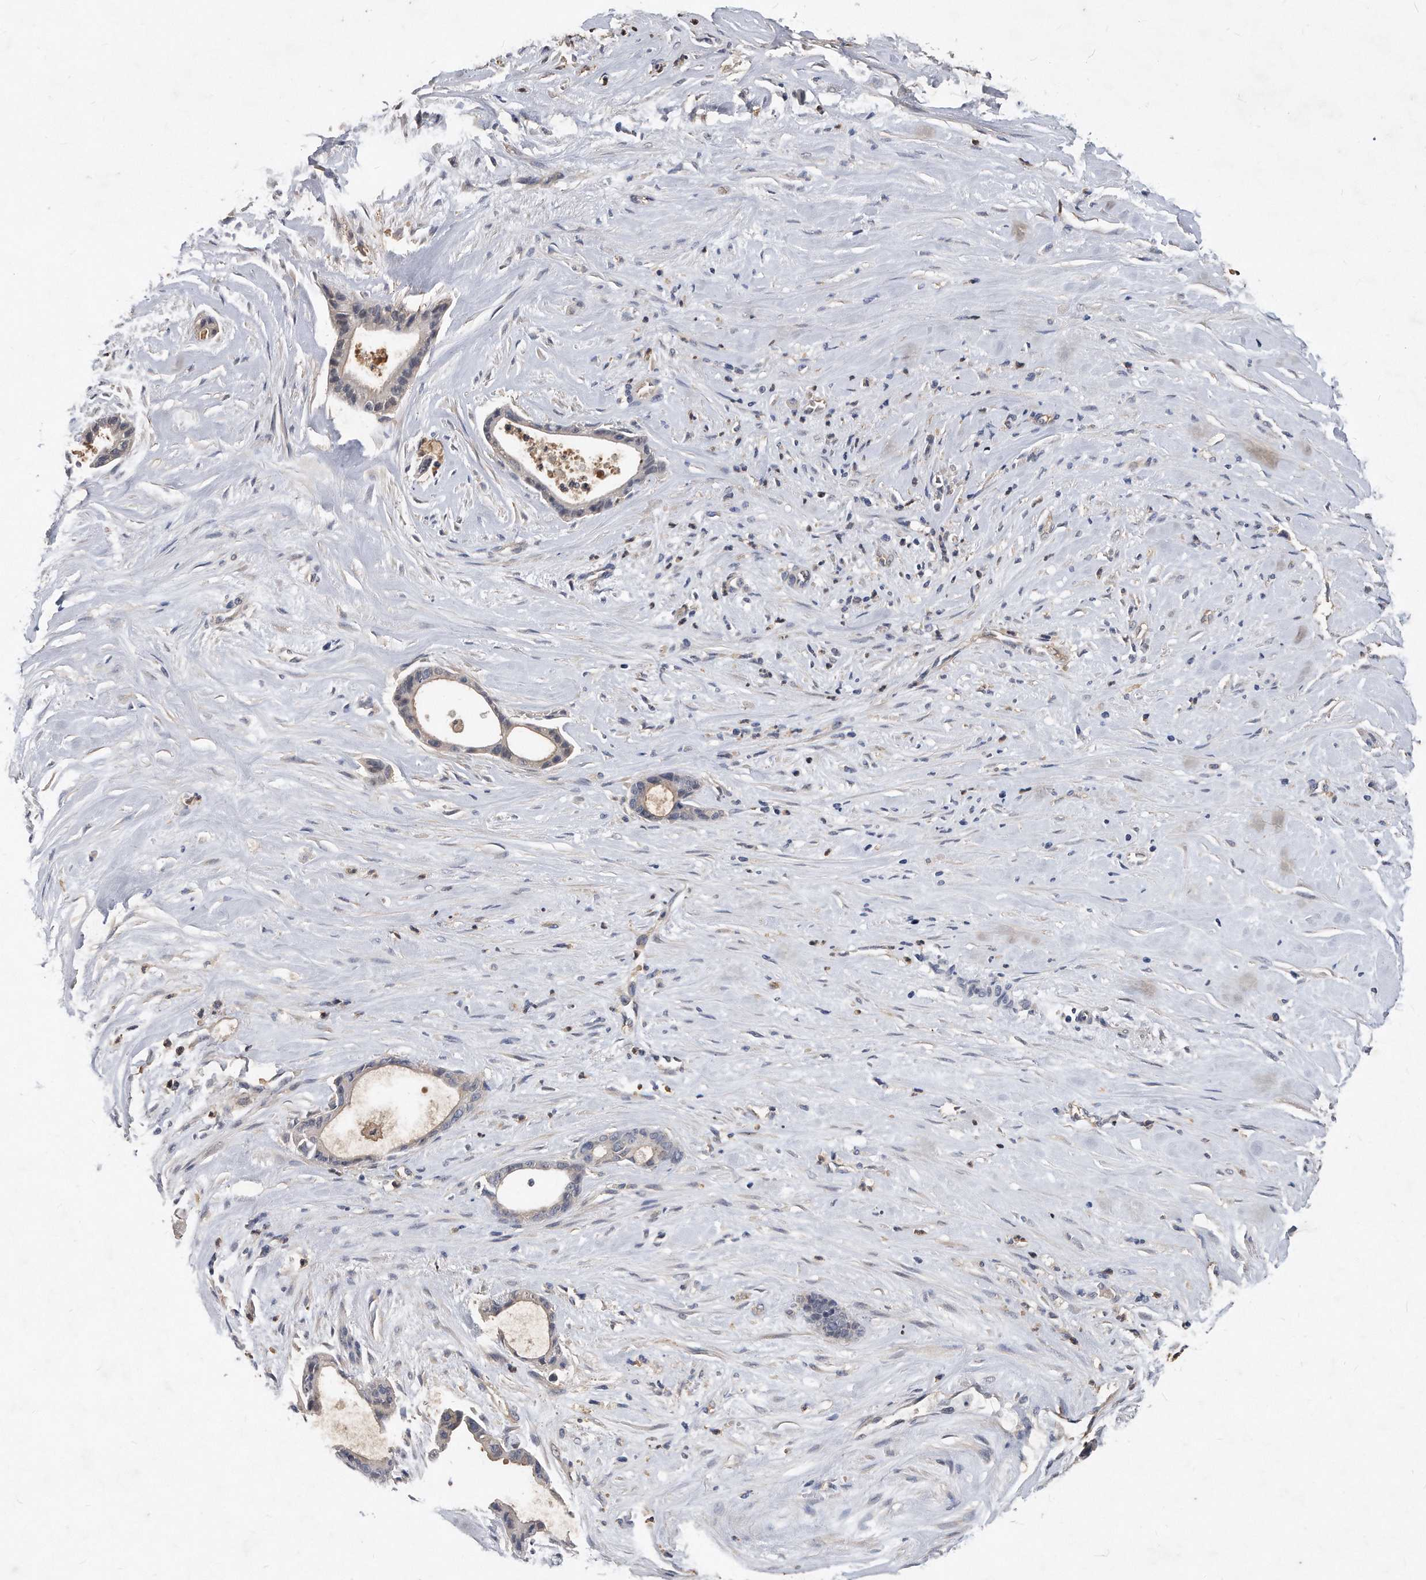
{"staining": {"intensity": "negative", "quantity": "none", "location": "none"}, "tissue": "liver cancer", "cell_type": "Tumor cells", "image_type": "cancer", "snomed": [{"axis": "morphology", "description": "Cholangiocarcinoma"}, {"axis": "topography", "description": "Liver"}], "caption": "DAB immunohistochemical staining of liver cholangiocarcinoma reveals no significant positivity in tumor cells.", "gene": "HOMER3", "patient": {"sex": "female", "age": 55}}